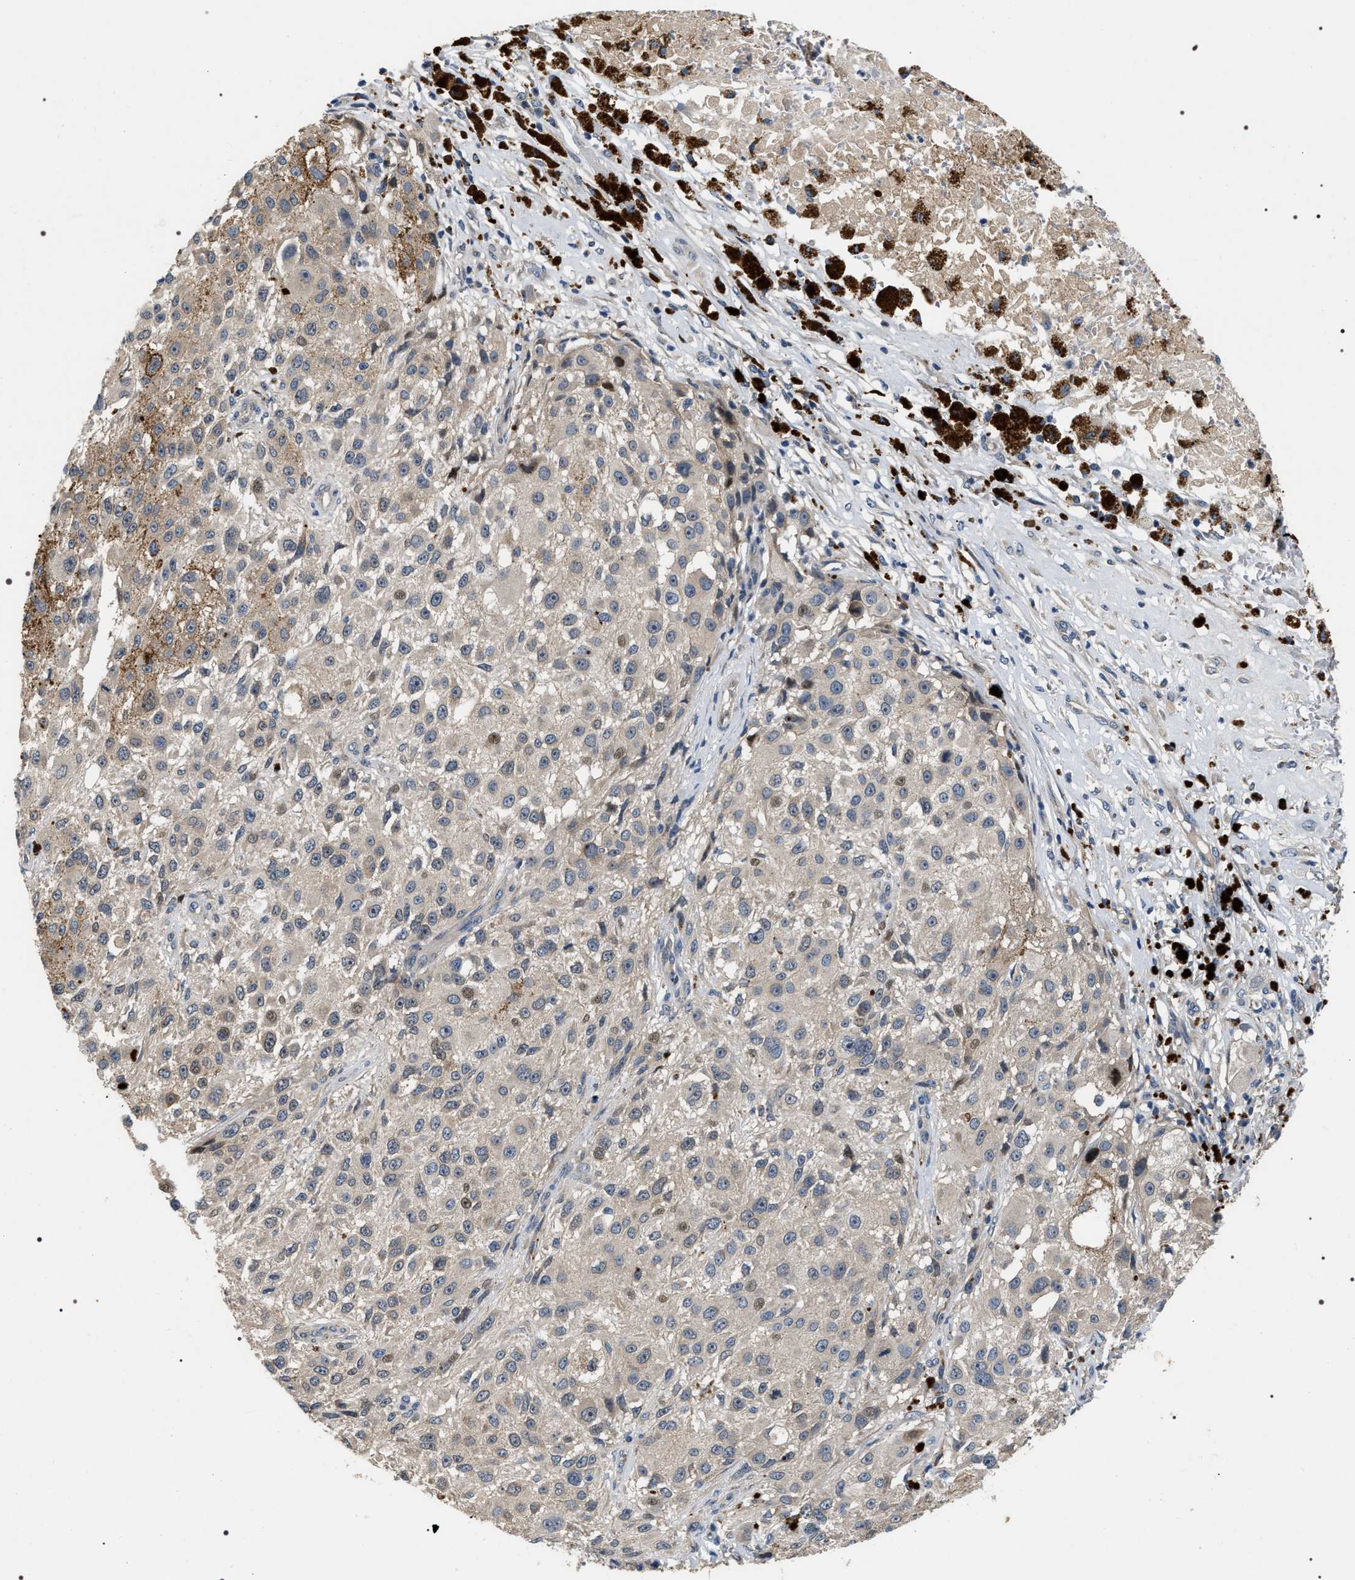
{"staining": {"intensity": "negative", "quantity": "none", "location": "none"}, "tissue": "melanoma", "cell_type": "Tumor cells", "image_type": "cancer", "snomed": [{"axis": "morphology", "description": "Necrosis, NOS"}, {"axis": "morphology", "description": "Malignant melanoma, NOS"}, {"axis": "topography", "description": "Skin"}], "caption": "This is an immunohistochemistry (IHC) histopathology image of malignant melanoma. There is no staining in tumor cells.", "gene": "IFT81", "patient": {"sex": "female", "age": 87}}